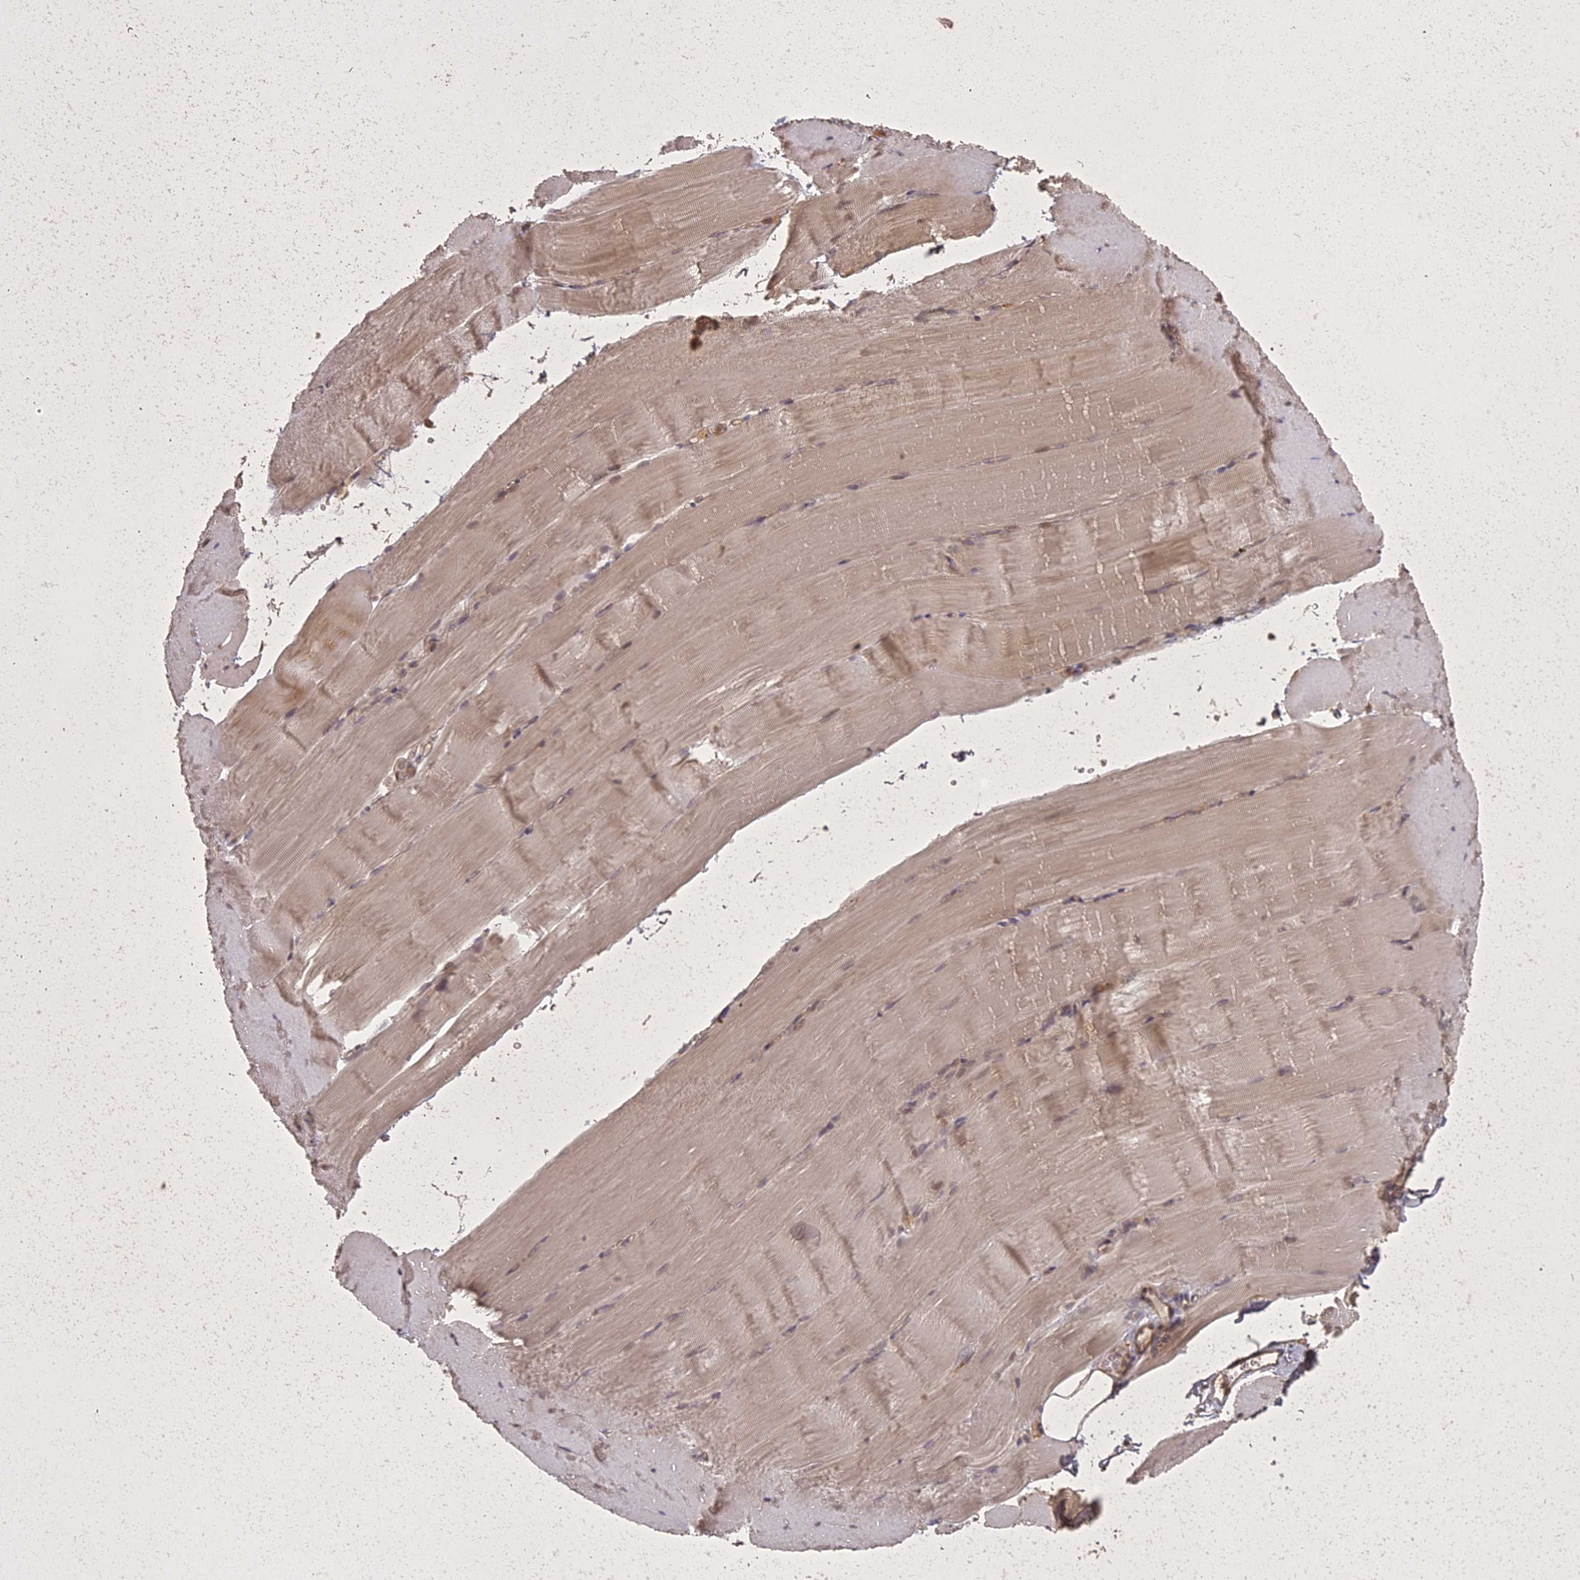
{"staining": {"intensity": "moderate", "quantity": "25%-75%", "location": "cytoplasmic/membranous,nuclear"}, "tissue": "skeletal muscle", "cell_type": "Myocytes", "image_type": "normal", "snomed": [{"axis": "morphology", "description": "Normal tissue, NOS"}, {"axis": "topography", "description": "Skeletal muscle"}, {"axis": "topography", "description": "Parathyroid gland"}], "caption": "Immunohistochemical staining of benign human skeletal muscle reveals medium levels of moderate cytoplasmic/membranous,nuclear staining in about 25%-75% of myocytes.", "gene": "LIN37", "patient": {"sex": "female", "age": 37}}